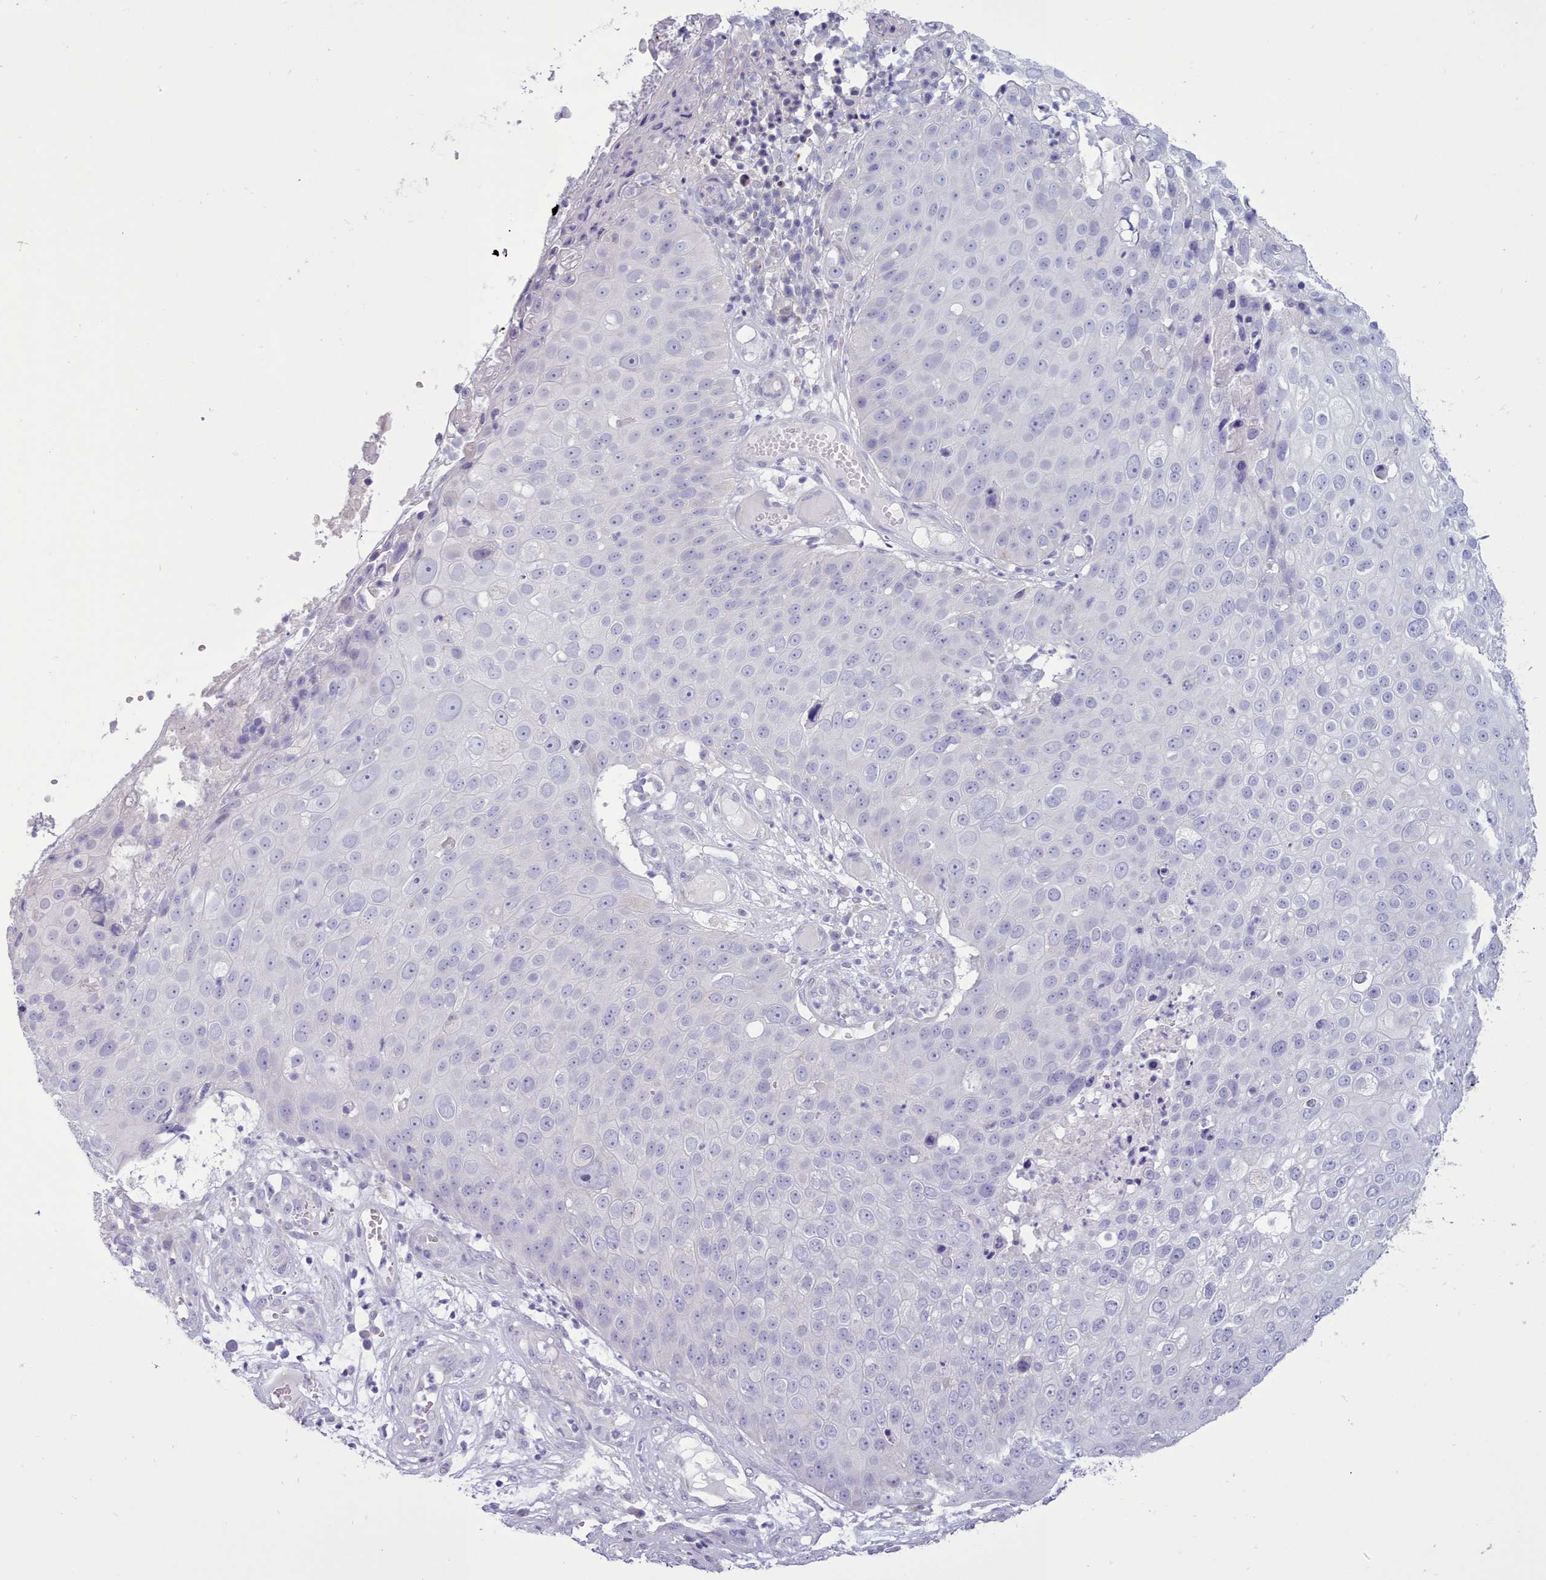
{"staining": {"intensity": "negative", "quantity": "none", "location": "none"}, "tissue": "skin cancer", "cell_type": "Tumor cells", "image_type": "cancer", "snomed": [{"axis": "morphology", "description": "Squamous cell carcinoma, NOS"}, {"axis": "topography", "description": "Skin"}], "caption": "Photomicrograph shows no protein positivity in tumor cells of skin cancer tissue.", "gene": "TMEM253", "patient": {"sex": "male", "age": 71}}